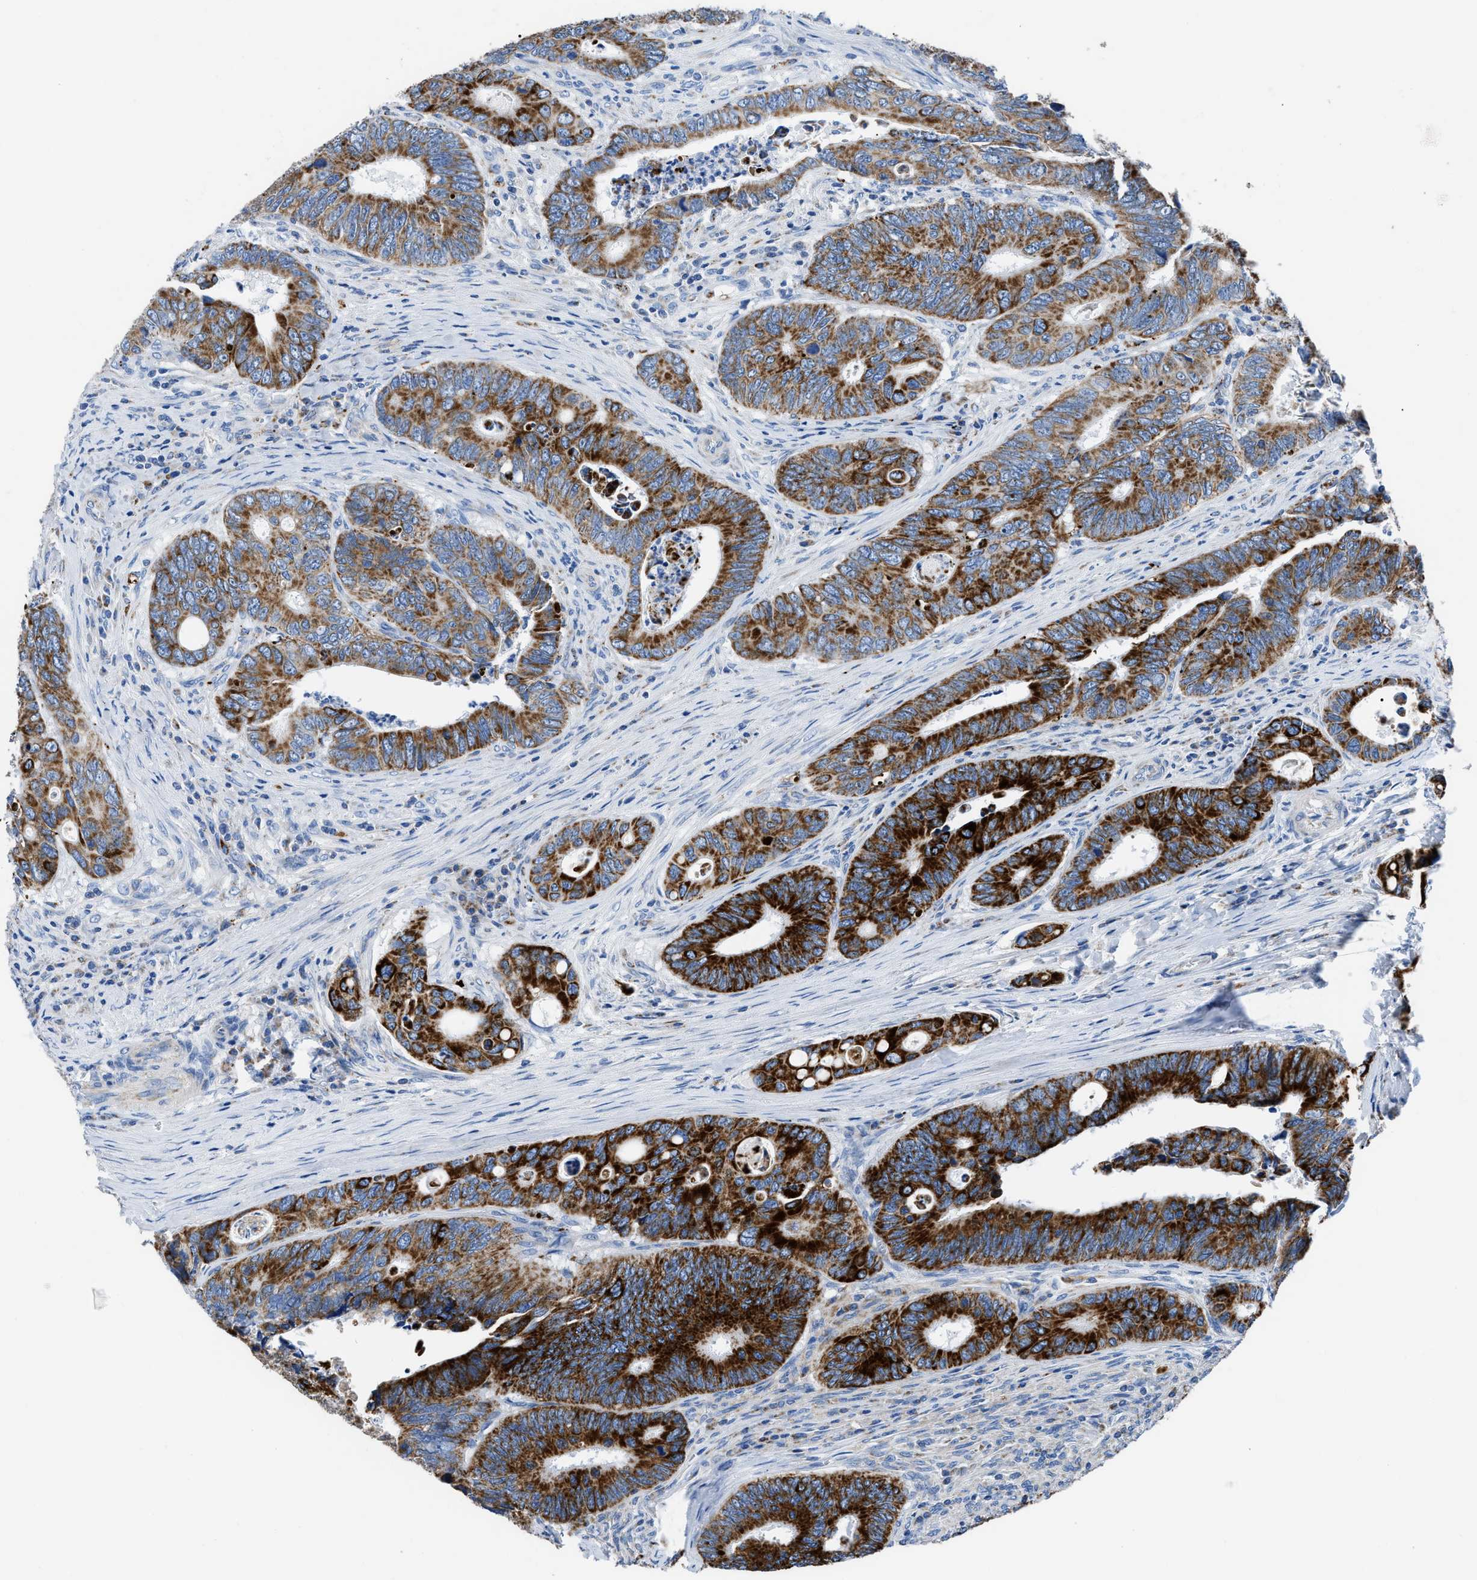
{"staining": {"intensity": "strong", "quantity": ">75%", "location": "cytoplasmic/membranous"}, "tissue": "colorectal cancer", "cell_type": "Tumor cells", "image_type": "cancer", "snomed": [{"axis": "morphology", "description": "Inflammation, NOS"}, {"axis": "morphology", "description": "Adenocarcinoma, NOS"}, {"axis": "topography", "description": "Colon"}], "caption": "Immunohistochemical staining of adenocarcinoma (colorectal) exhibits high levels of strong cytoplasmic/membranous expression in about >75% of tumor cells. The protein of interest is stained brown, and the nuclei are stained in blue (DAB IHC with brightfield microscopy, high magnification).", "gene": "ZDHHC3", "patient": {"sex": "male", "age": 72}}